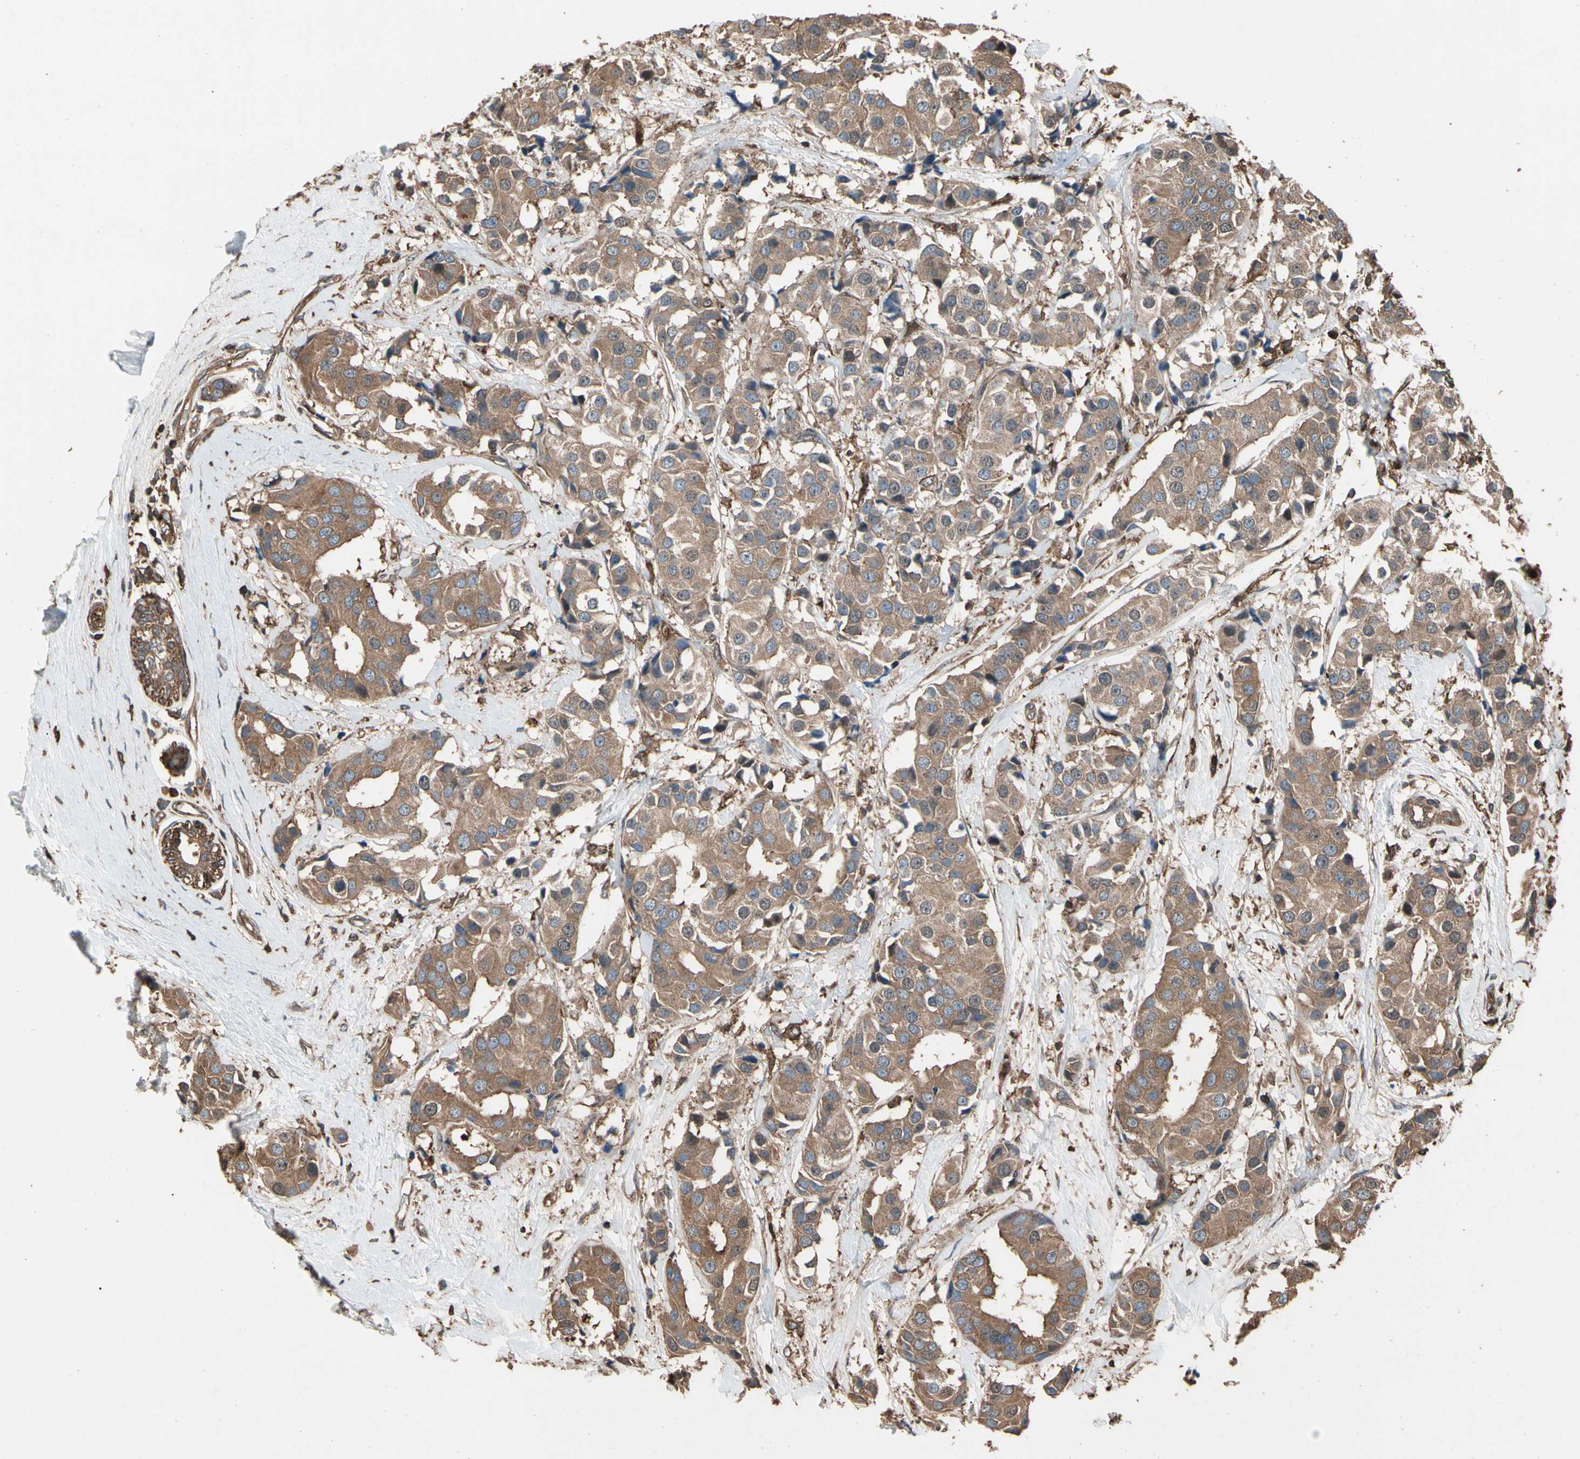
{"staining": {"intensity": "moderate", "quantity": ">75%", "location": "cytoplasmic/membranous"}, "tissue": "breast cancer", "cell_type": "Tumor cells", "image_type": "cancer", "snomed": [{"axis": "morphology", "description": "Normal tissue, NOS"}, {"axis": "morphology", "description": "Duct carcinoma"}, {"axis": "topography", "description": "Breast"}], "caption": "Human breast cancer (intraductal carcinoma) stained with a brown dye displays moderate cytoplasmic/membranous positive expression in about >75% of tumor cells.", "gene": "AGBL2", "patient": {"sex": "female", "age": 39}}